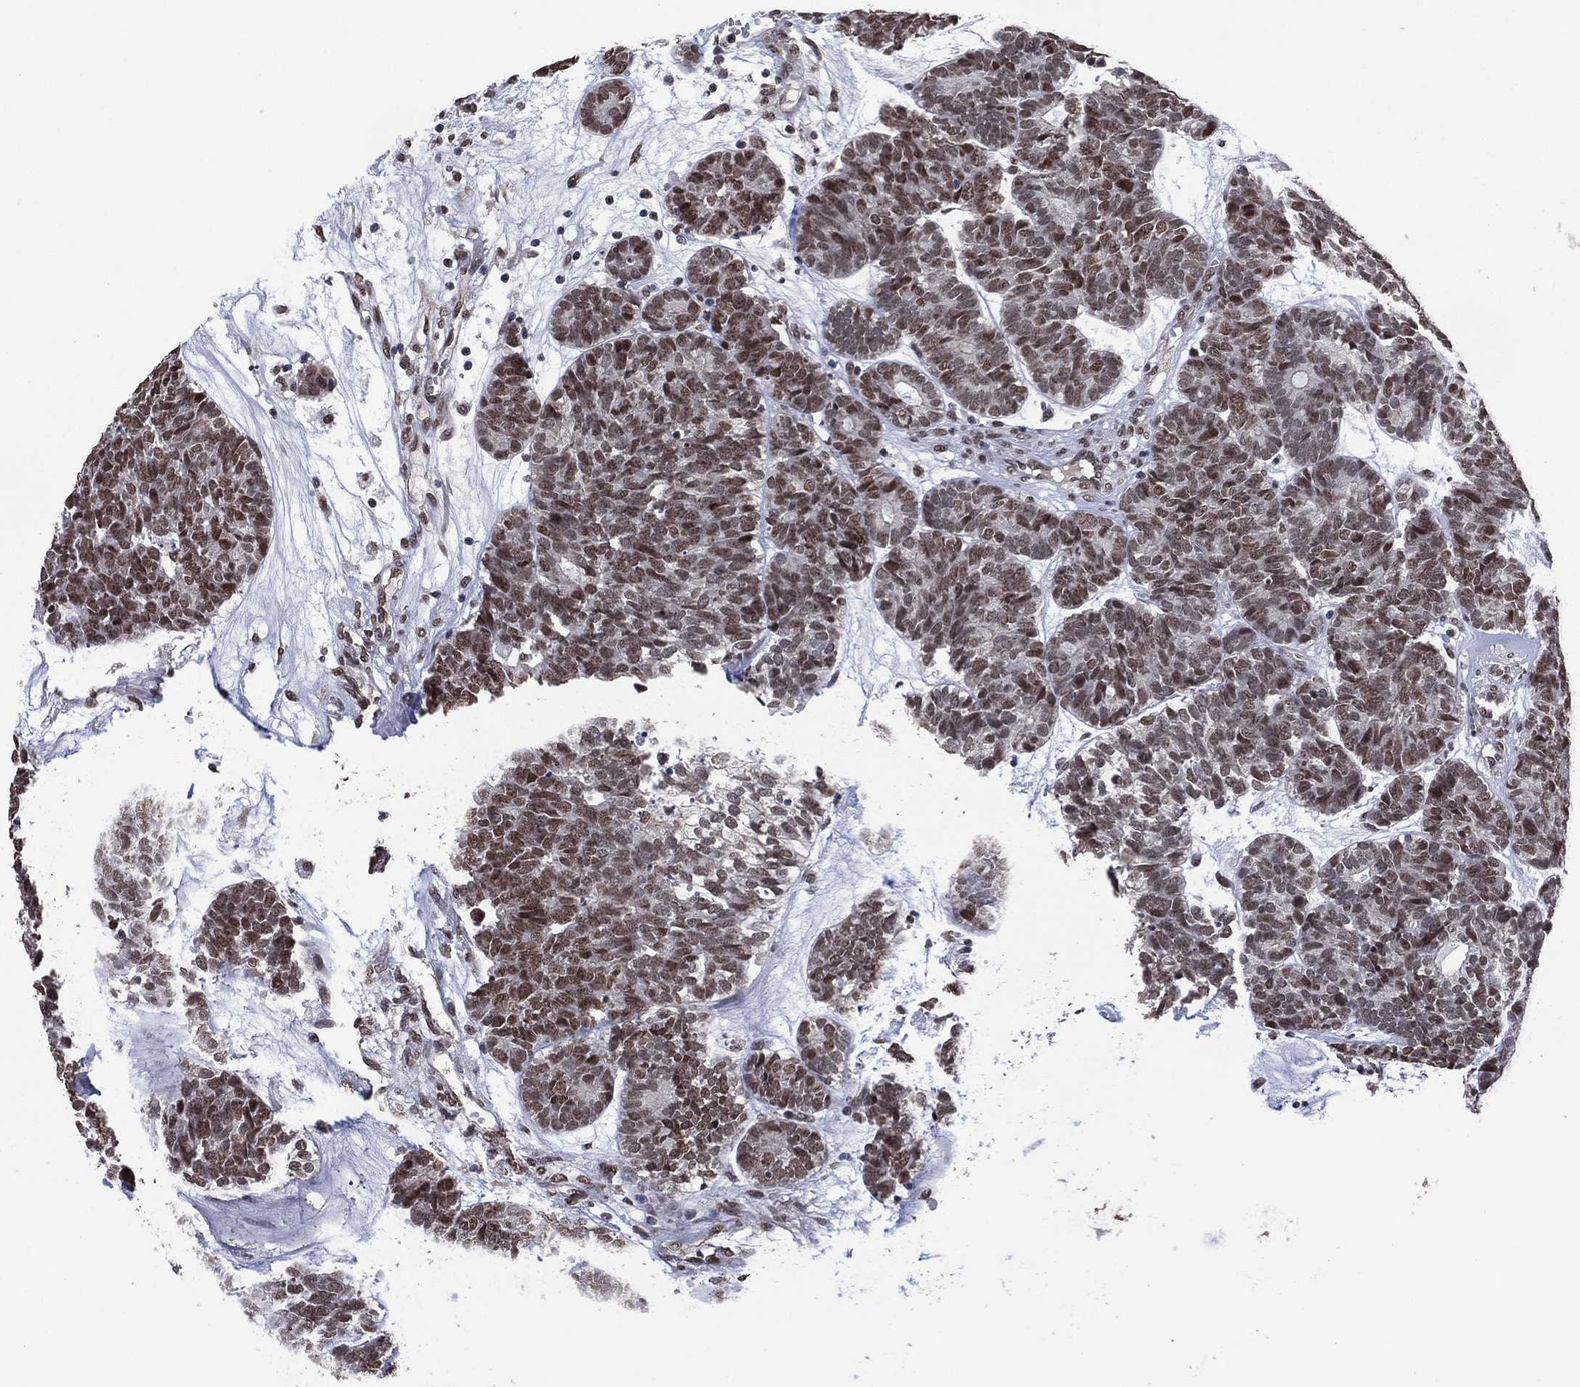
{"staining": {"intensity": "weak", "quantity": "25%-75%", "location": "nuclear"}, "tissue": "head and neck cancer", "cell_type": "Tumor cells", "image_type": "cancer", "snomed": [{"axis": "morphology", "description": "Adenocarcinoma, NOS"}, {"axis": "topography", "description": "Head-Neck"}], "caption": "Head and neck adenocarcinoma was stained to show a protein in brown. There is low levels of weak nuclear staining in about 25%-75% of tumor cells.", "gene": "EHMT1", "patient": {"sex": "female", "age": 81}}